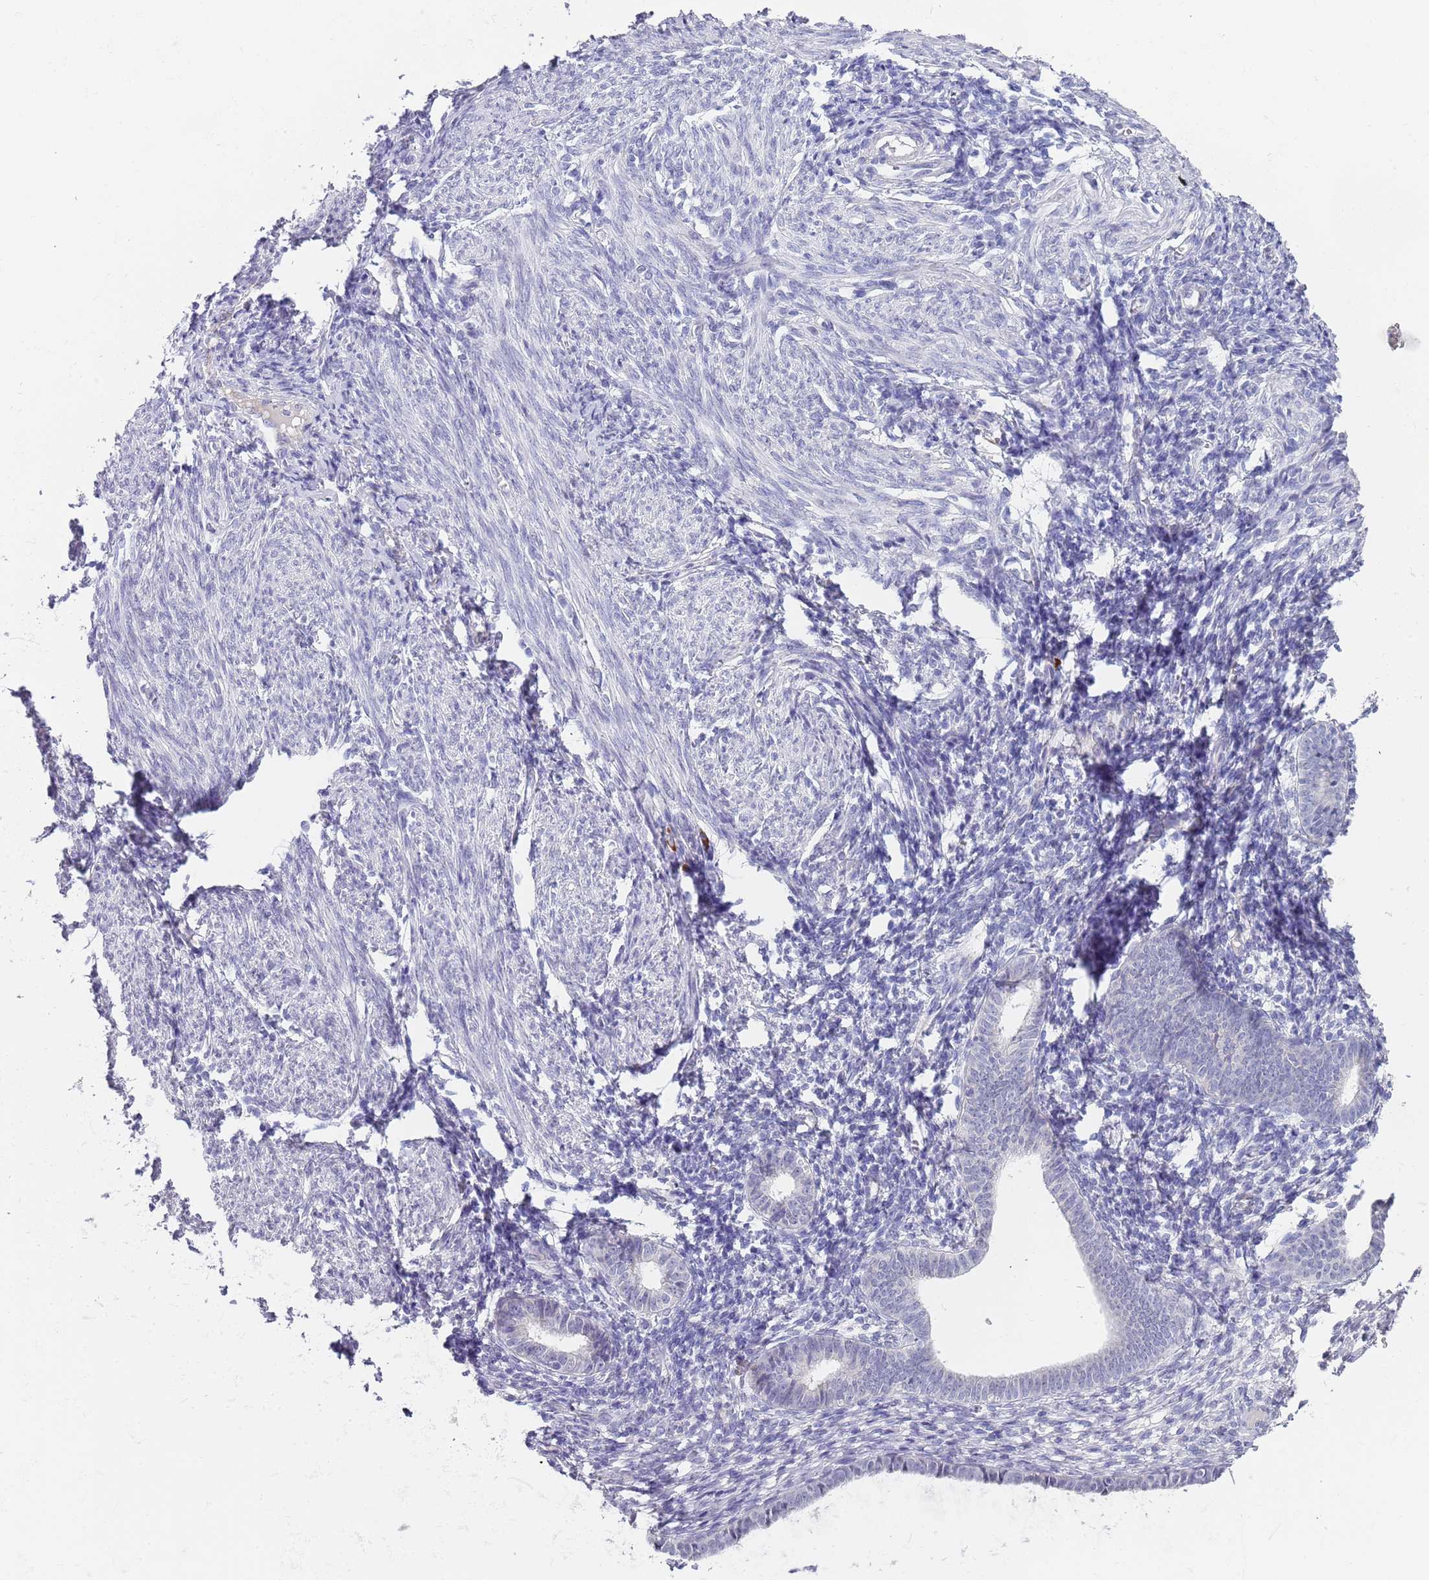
{"staining": {"intensity": "negative", "quantity": "none", "location": "none"}, "tissue": "endometrium", "cell_type": "Cells in endometrial stroma", "image_type": "normal", "snomed": [{"axis": "morphology", "description": "Normal tissue, NOS"}, {"axis": "morphology", "description": "Adenocarcinoma, NOS"}, {"axis": "topography", "description": "Endometrium"}], "caption": "Image shows no protein expression in cells in endometrial stroma of normal endometrium.", "gene": "TNRC6C", "patient": {"sex": "female", "age": 57}}